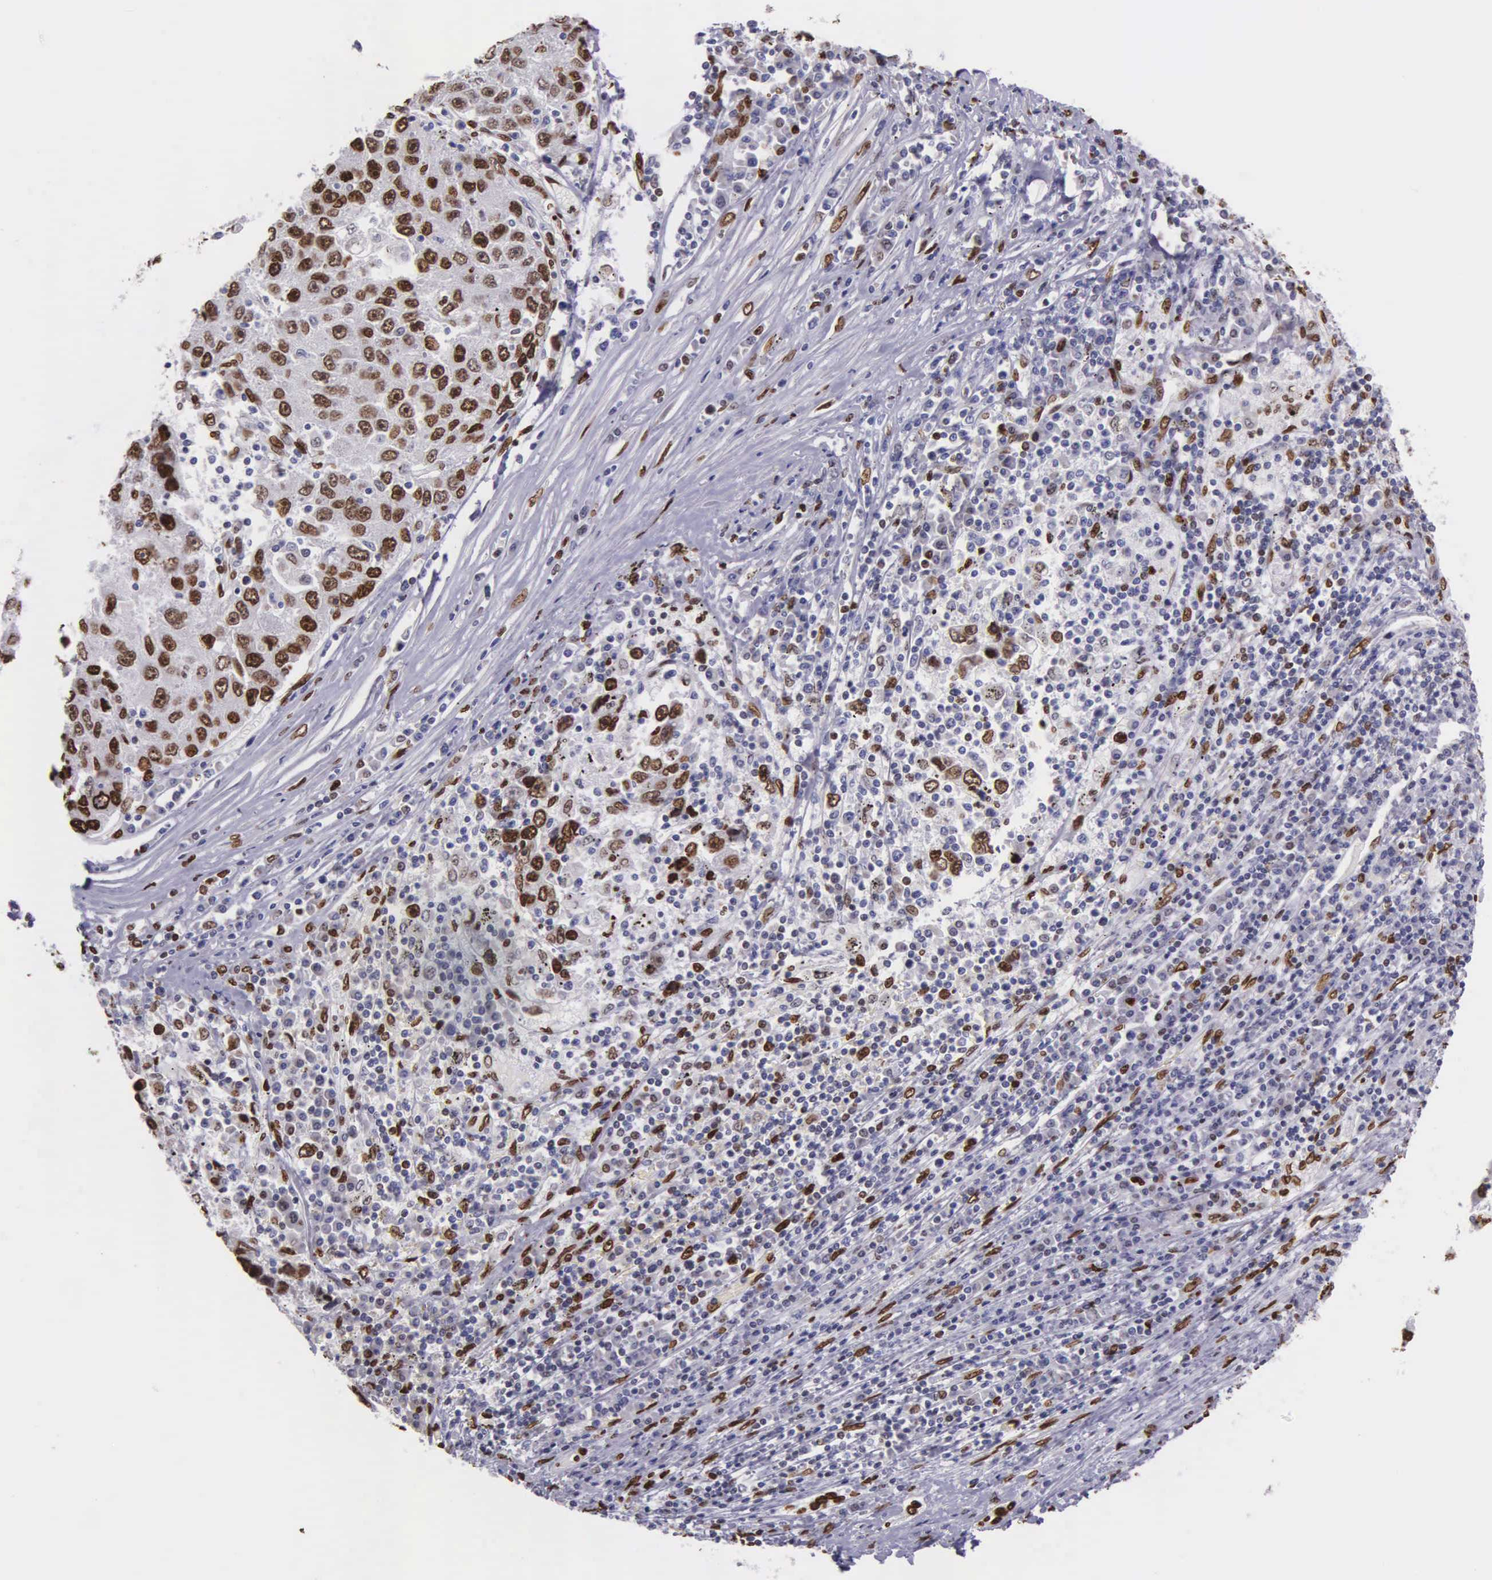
{"staining": {"intensity": "strong", "quantity": ">75%", "location": "nuclear"}, "tissue": "liver cancer", "cell_type": "Tumor cells", "image_type": "cancer", "snomed": [{"axis": "morphology", "description": "Carcinoma, Hepatocellular, NOS"}, {"axis": "topography", "description": "Liver"}], "caption": "Immunohistochemical staining of human liver hepatocellular carcinoma shows high levels of strong nuclear protein positivity in about >75% of tumor cells. The staining was performed using DAB, with brown indicating positive protein expression. Nuclei are stained blue with hematoxylin.", "gene": "H1-0", "patient": {"sex": "male", "age": 49}}